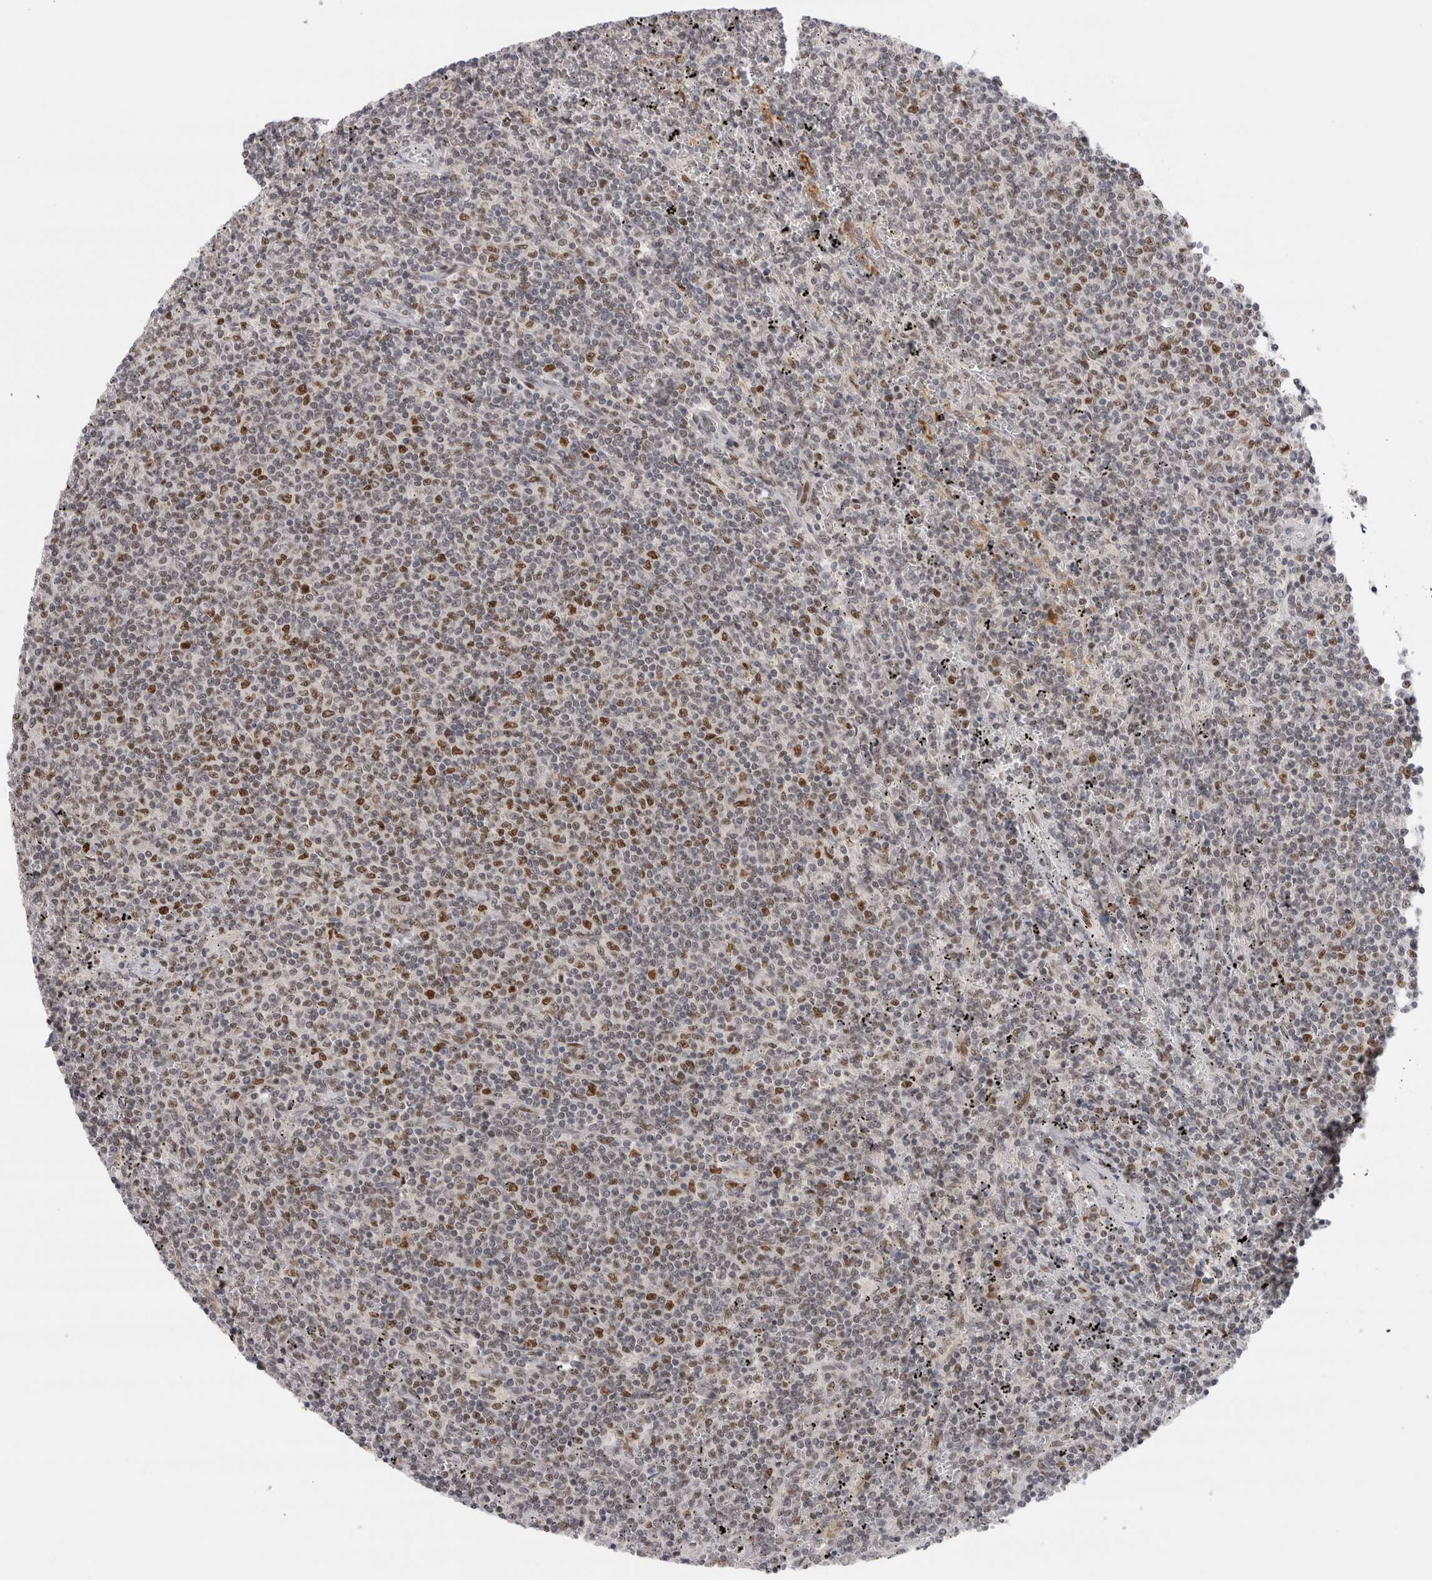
{"staining": {"intensity": "moderate", "quantity": "25%-75%", "location": "nuclear"}, "tissue": "lymphoma", "cell_type": "Tumor cells", "image_type": "cancer", "snomed": [{"axis": "morphology", "description": "Malignant lymphoma, non-Hodgkin's type, Low grade"}, {"axis": "topography", "description": "Spleen"}], "caption": "Immunohistochemical staining of human lymphoma demonstrates medium levels of moderate nuclear protein positivity in about 25%-75% of tumor cells.", "gene": "ZNF521", "patient": {"sex": "female", "age": 50}}